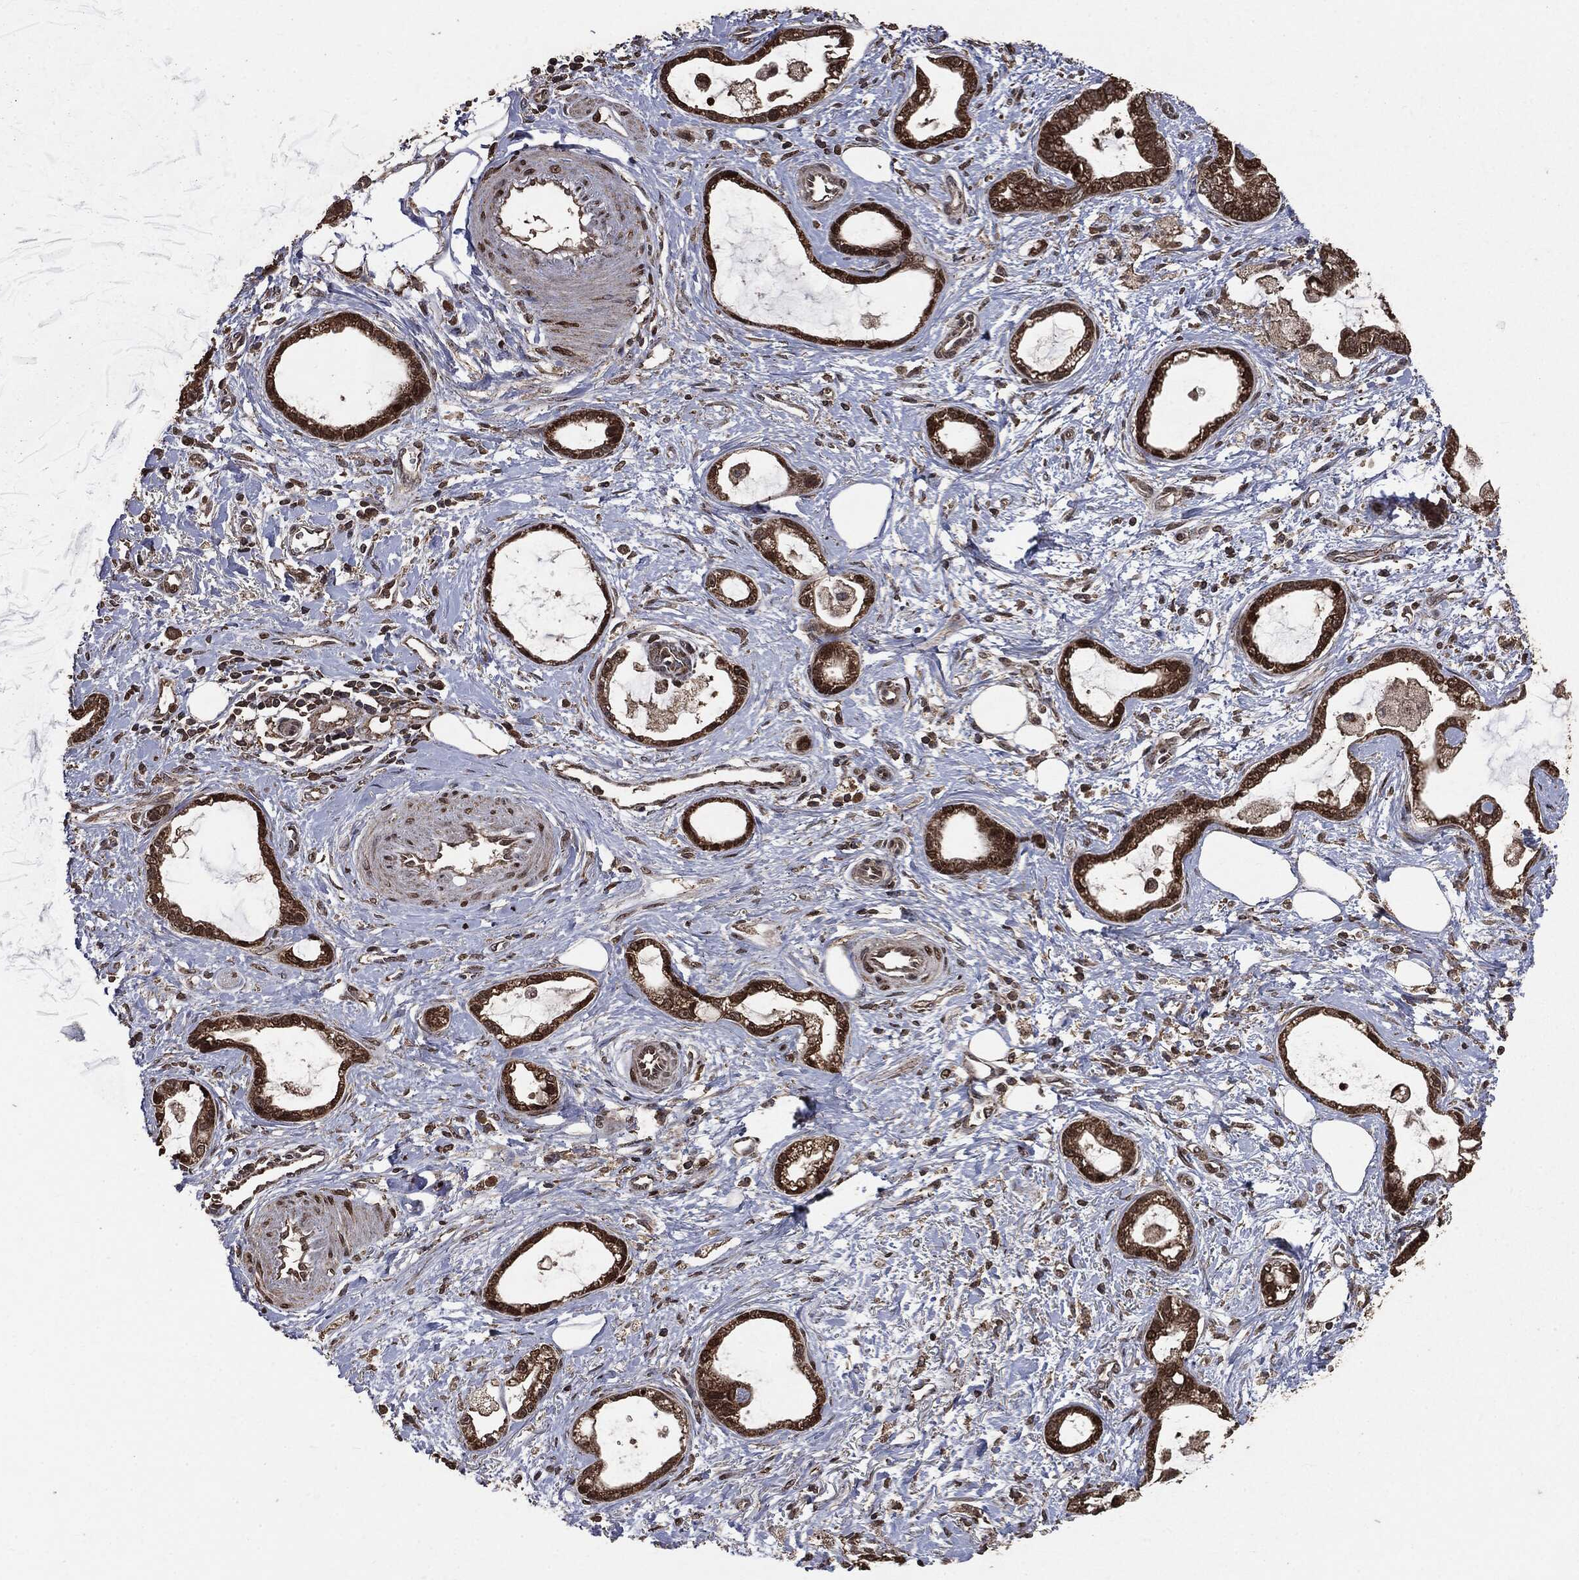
{"staining": {"intensity": "strong", "quantity": ">75%", "location": "cytoplasmic/membranous,nuclear"}, "tissue": "stomach cancer", "cell_type": "Tumor cells", "image_type": "cancer", "snomed": [{"axis": "morphology", "description": "Adenocarcinoma, NOS"}, {"axis": "topography", "description": "Stomach"}], "caption": "Immunohistochemistry (DAB) staining of stomach adenocarcinoma reveals strong cytoplasmic/membranous and nuclear protein positivity in about >75% of tumor cells.", "gene": "PPP6R2", "patient": {"sex": "male", "age": 55}}